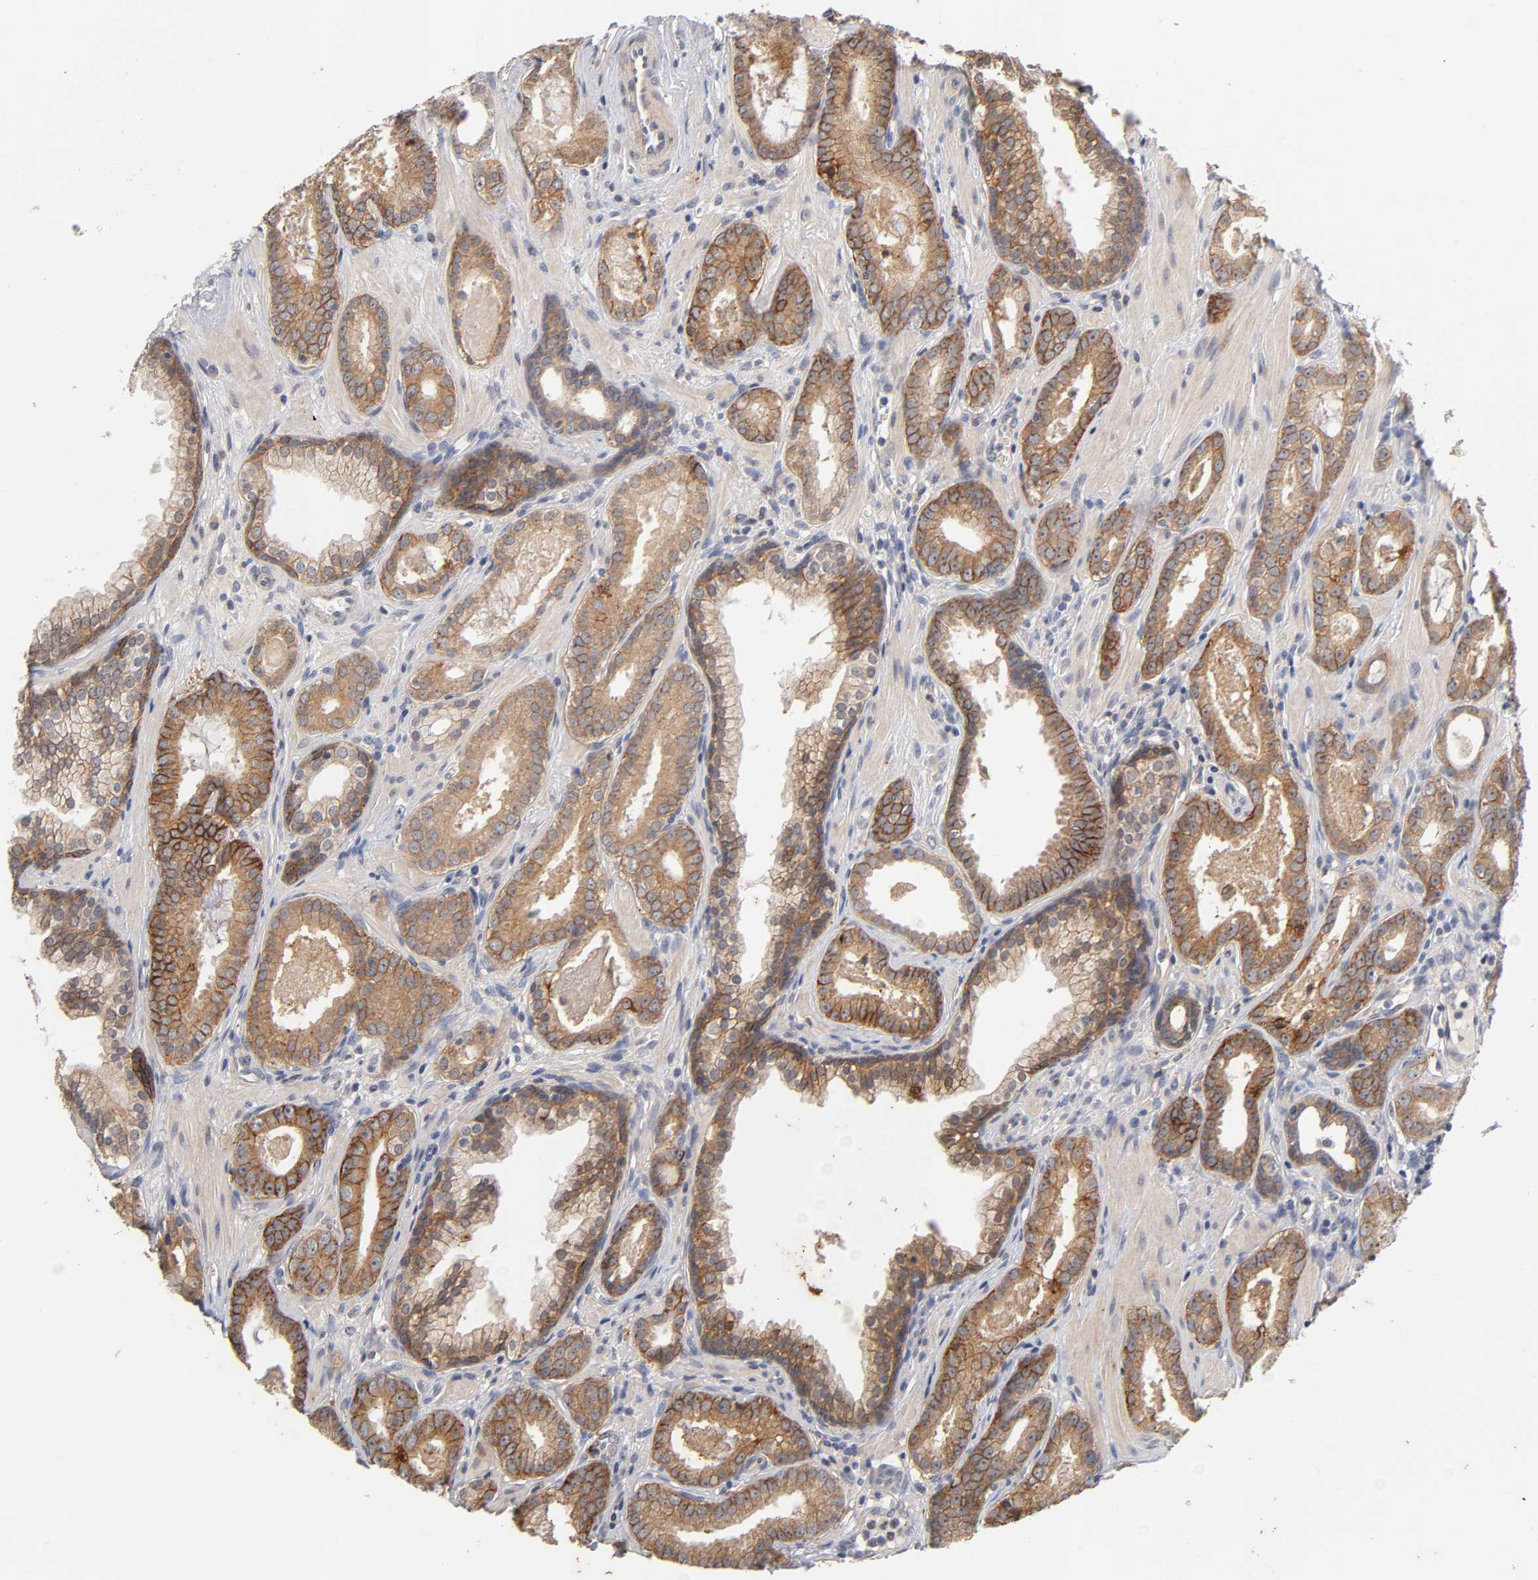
{"staining": {"intensity": "strong", "quantity": ">75%", "location": "cytoplasmic/membranous"}, "tissue": "prostate cancer", "cell_type": "Tumor cells", "image_type": "cancer", "snomed": [{"axis": "morphology", "description": "Adenocarcinoma, Low grade"}, {"axis": "topography", "description": "Prostate"}], "caption": "Immunohistochemistry (IHC) histopathology image of neoplastic tissue: prostate adenocarcinoma (low-grade) stained using immunohistochemistry displays high levels of strong protein expression localized specifically in the cytoplasmic/membranous of tumor cells, appearing as a cytoplasmic/membranous brown color.", "gene": "CXADR", "patient": {"sex": "male", "age": 57}}